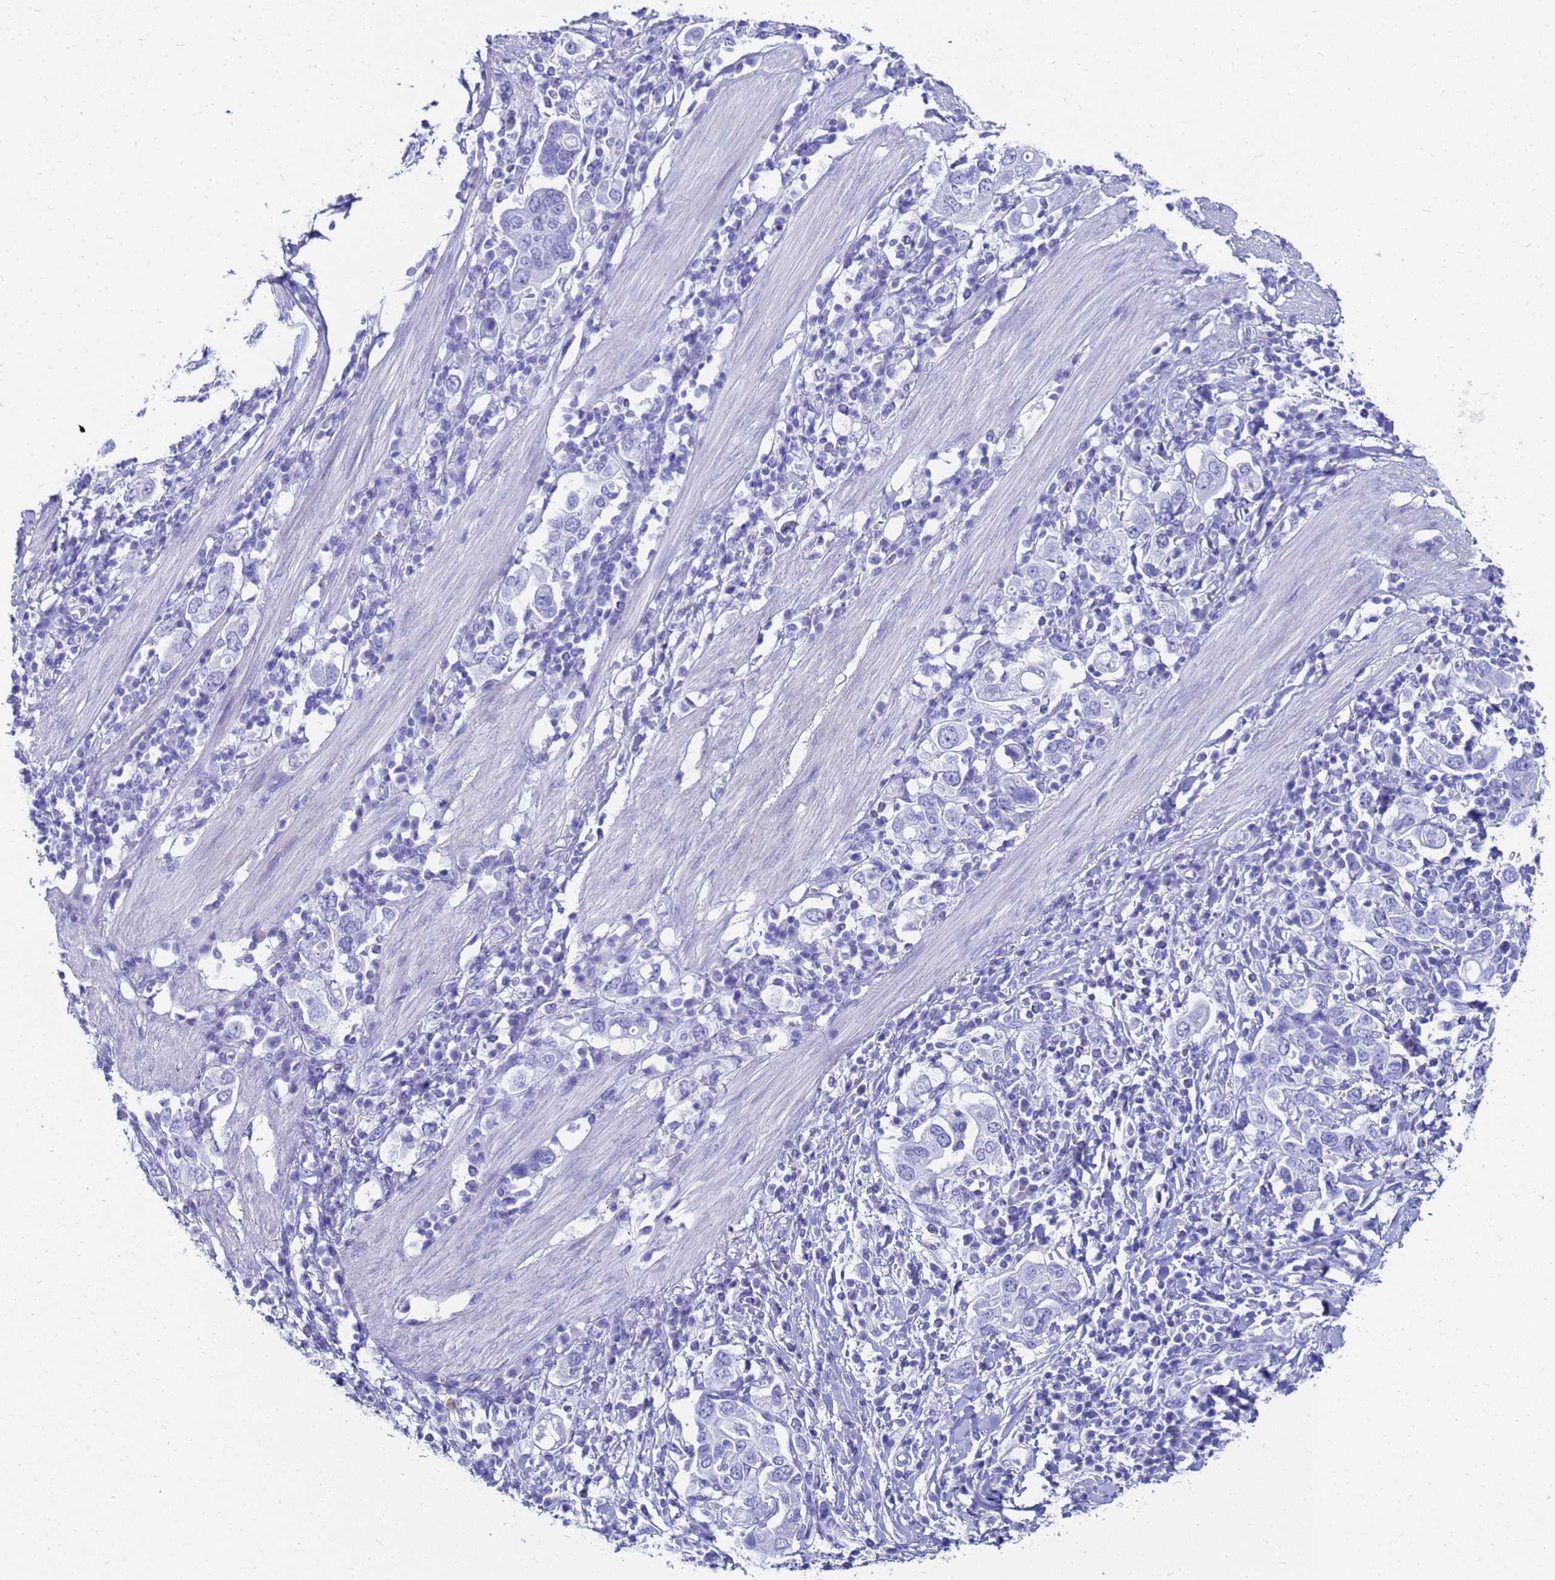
{"staining": {"intensity": "negative", "quantity": "none", "location": "none"}, "tissue": "stomach cancer", "cell_type": "Tumor cells", "image_type": "cancer", "snomed": [{"axis": "morphology", "description": "Adenocarcinoma, NOS"}, {"axis": "topography", "description": "Stomach, upper"}], "caption": "Stomach cancer (adenocarcinoma) was stained to show a protein in brown. There is no significant expression in tumor cells. (Brightfield microscopy of DAB (3,3'-diaminobenzidine) immunohistochemistry at high magnification).", "gene": "CKB", "patient": {"sex": "male", "age": 62}}